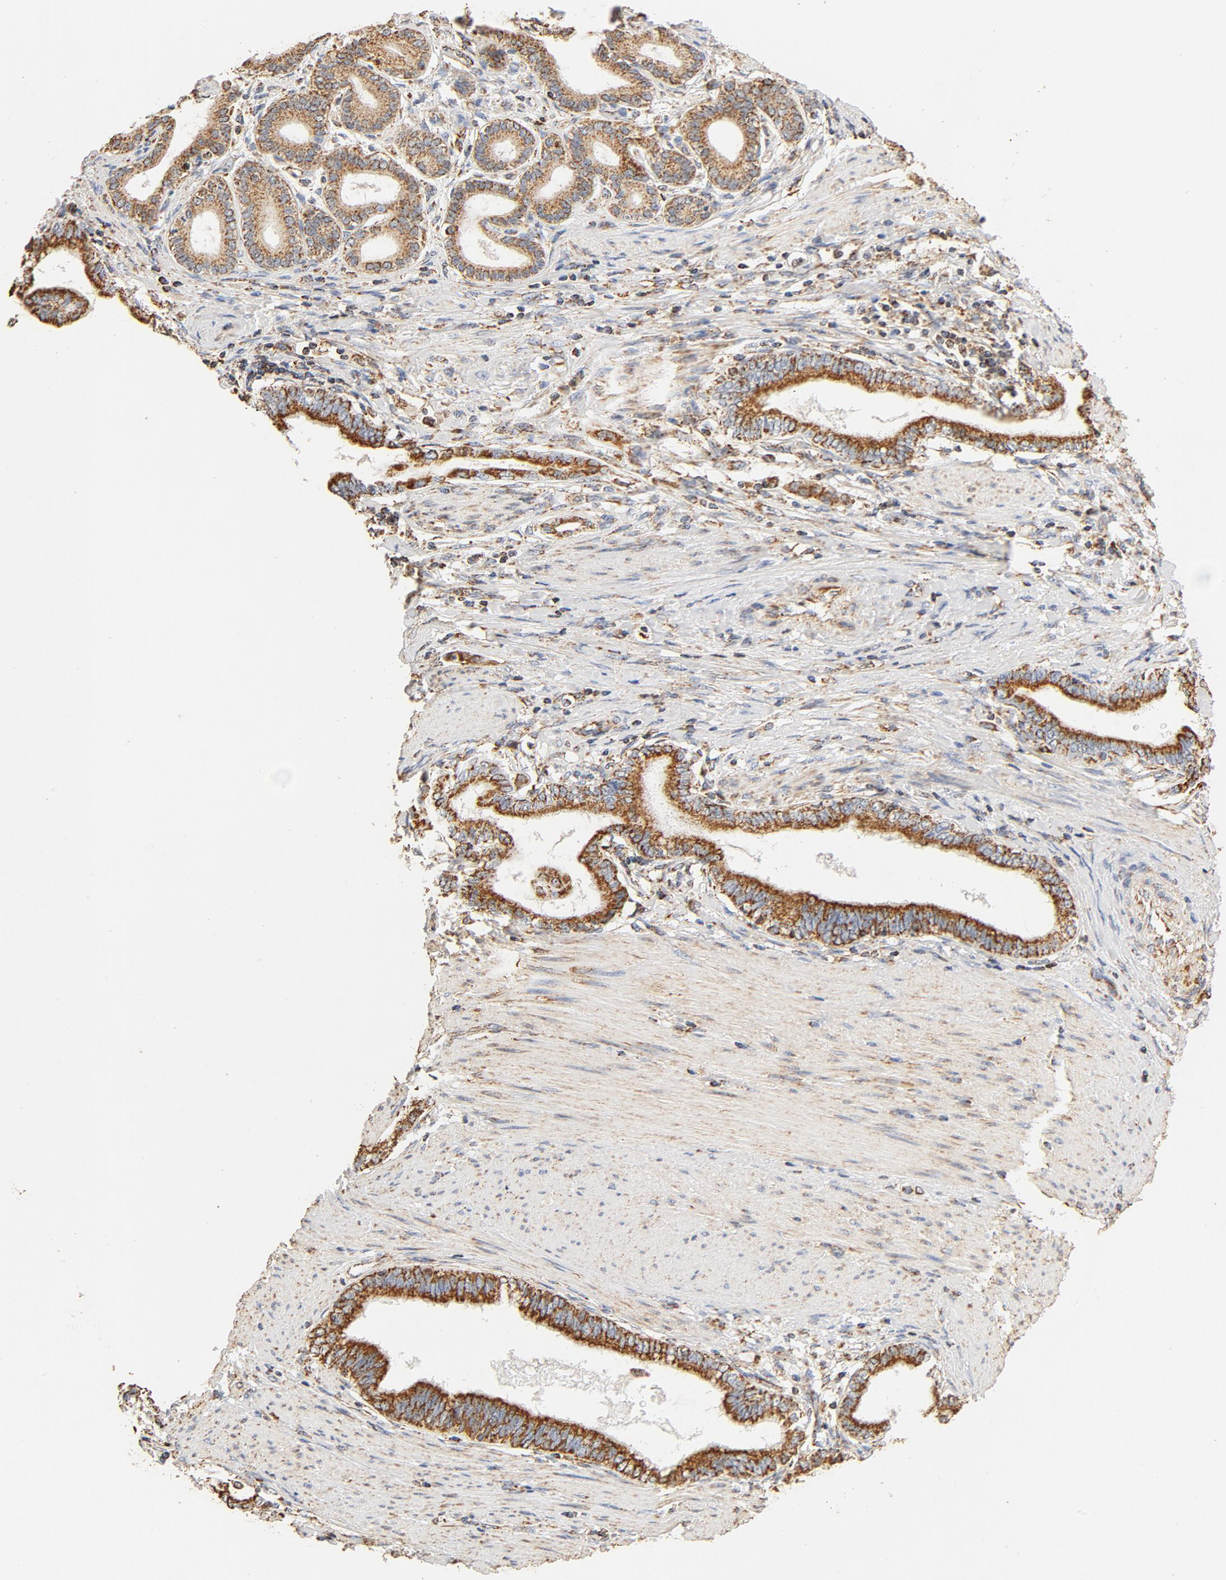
{"staining": {"intensity": "moderate", "quantity": ">75%", "location": "nuclear"}, "tissue": "pancreatic cancer", "cell_type": "Tumor cells", "image_type": "cancer", "snomed": [{"axis": "morphology", "description": "Adenocarcinoma, NOS"}, {"axis": "topography", "description": "Pancreas"}], "caption": "A brown stain shows moderate nuclear expression of a protein in human pancreatic adenocarcinoma tumor cells.", "gene": "COX4I1", "patient": {"sex": "female", "age": 64}}